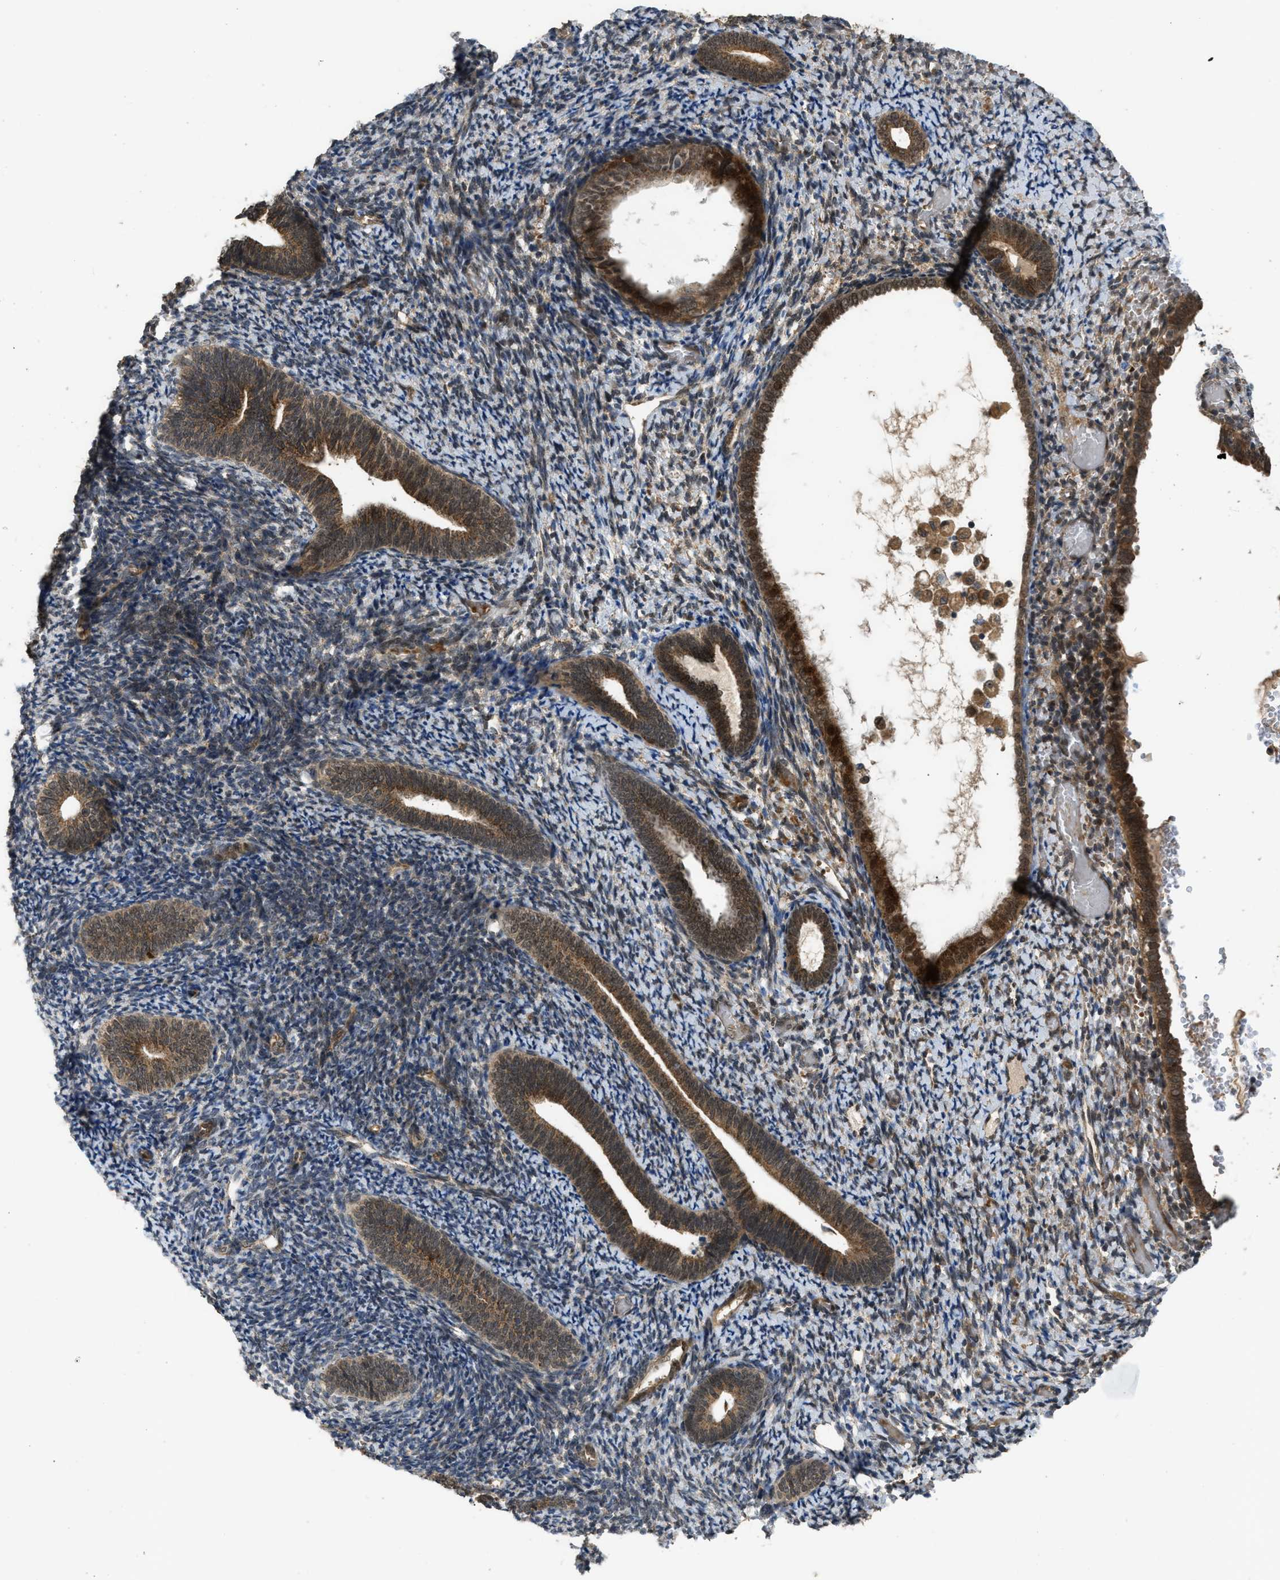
{"staining": {"intensity": "strong", "quantity": "25%-75%", "location": "cytoplasmic/membranous,nuclear"}, "tissue": "endometrium", "cell_type": "Cells in endometrial stroma", "image_type": "normal", "snomed": [{"axis": "morphology", "description": "Normal tissue, NOS"}, {"axis": "topography", "description": "Endometrium"}], "caption": "Cells in endometrial stroma demonstrate high levels of strong cytoplasmic/membranous,nuclear expression in approximately 25%-75% of cells in benign endometrium. (Stains: DAB in brown, nuclei in blue, Microscopy: brightfield microscopy at high magnification).", "gene": "GET1", "patient": {"sex": "female", "age": 66}}